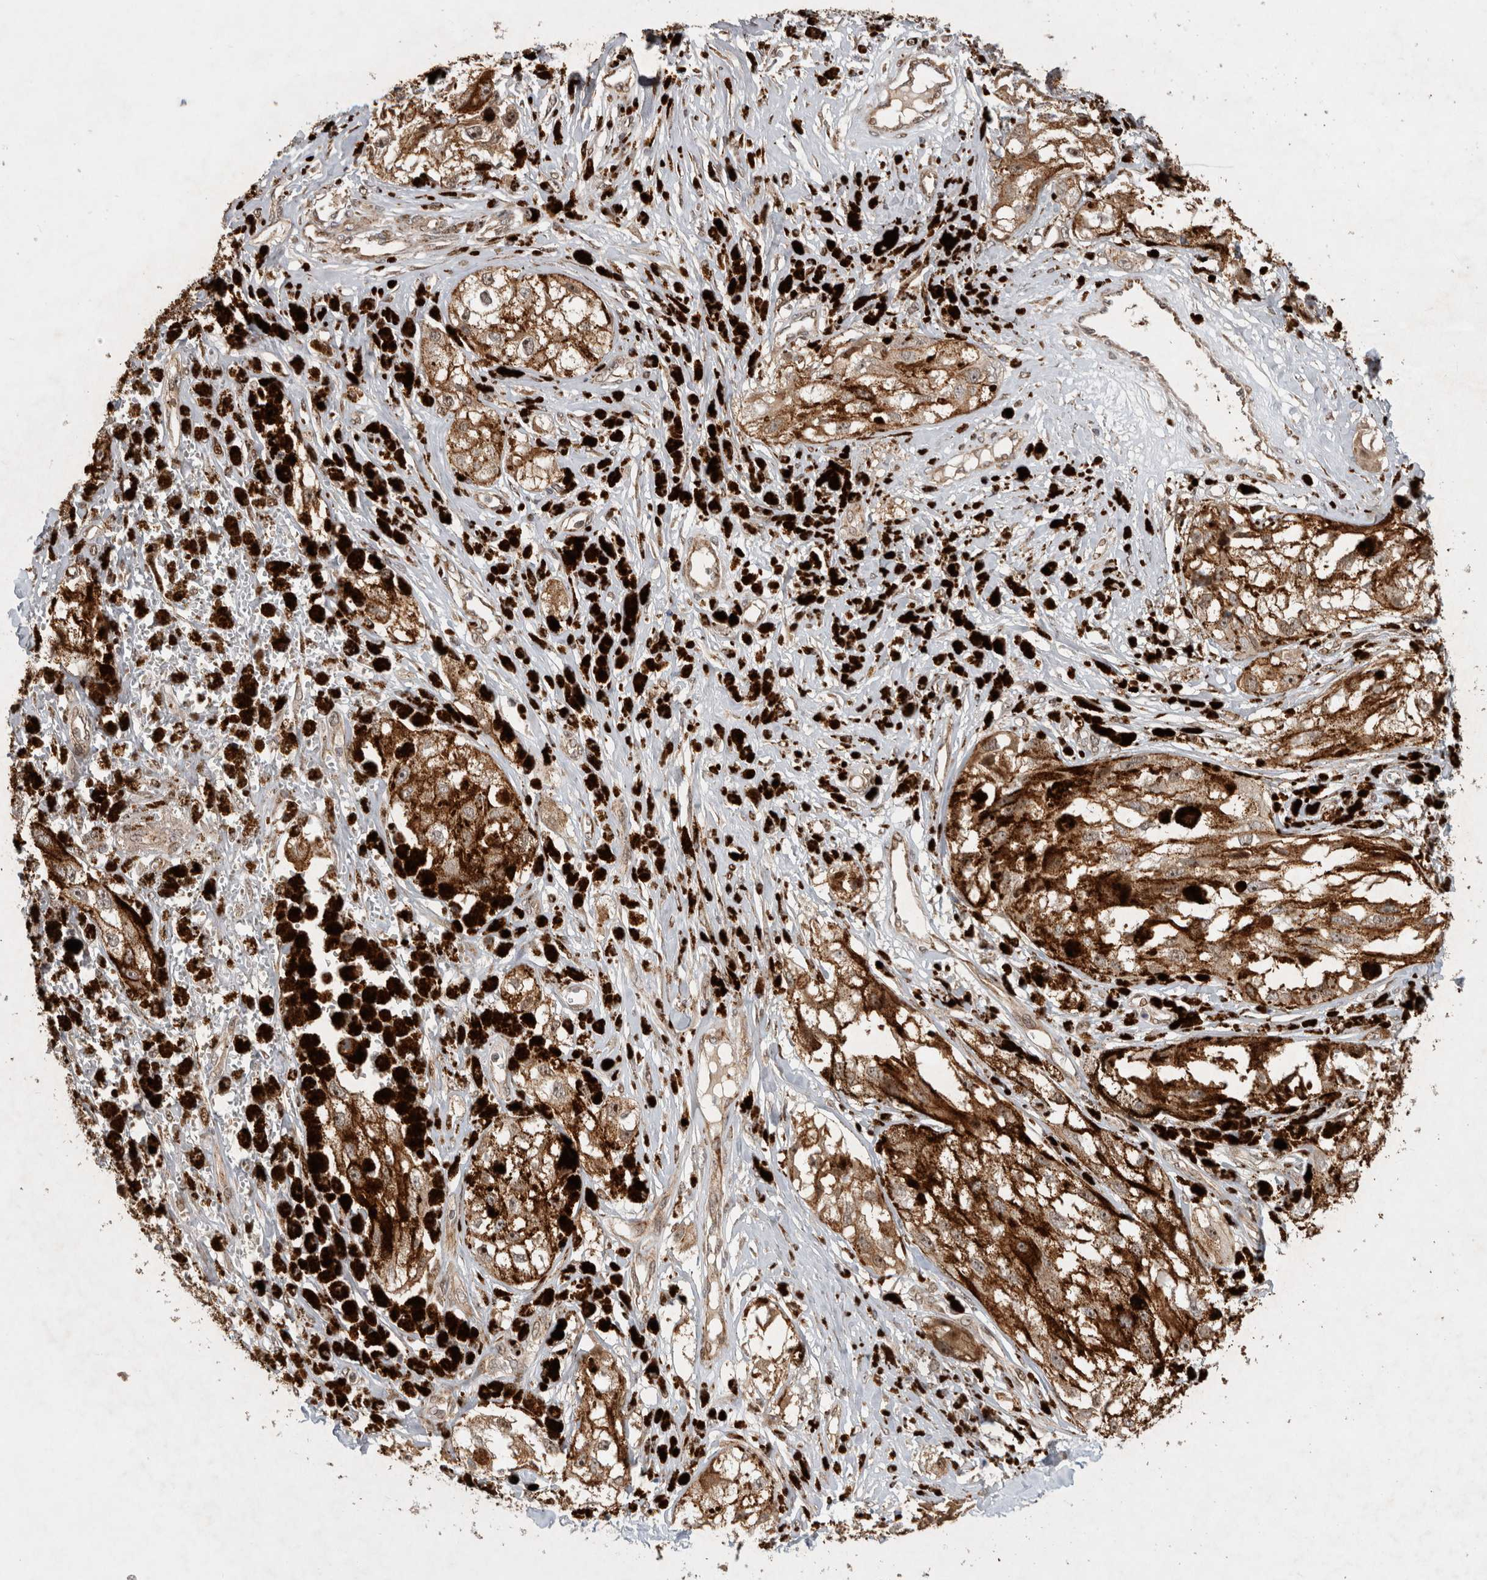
{"staining": {"intensity": "moderate", "quantity": ">75%", "location": "cytoplasmic/membranous,nuclear"}, "tissue": "melanoma", "cell_type": "Tumor cells", "image_type": "cancer", "snomed": [{"axis": "morphology", "description": "Malignant melanoma, NOS"}, {"axis": "topography", "description": "Skin"}], "caption": "A histopathology image of malignant melanoma stained for a protein displays moderate cytoplasmic/membranous and nuclear brown staining in tumor cells. Ihc stains the protein in brown and the nuclei are stained blue.", "gene": "INSRR", "patient": {"sex": "male", "age": 88}}